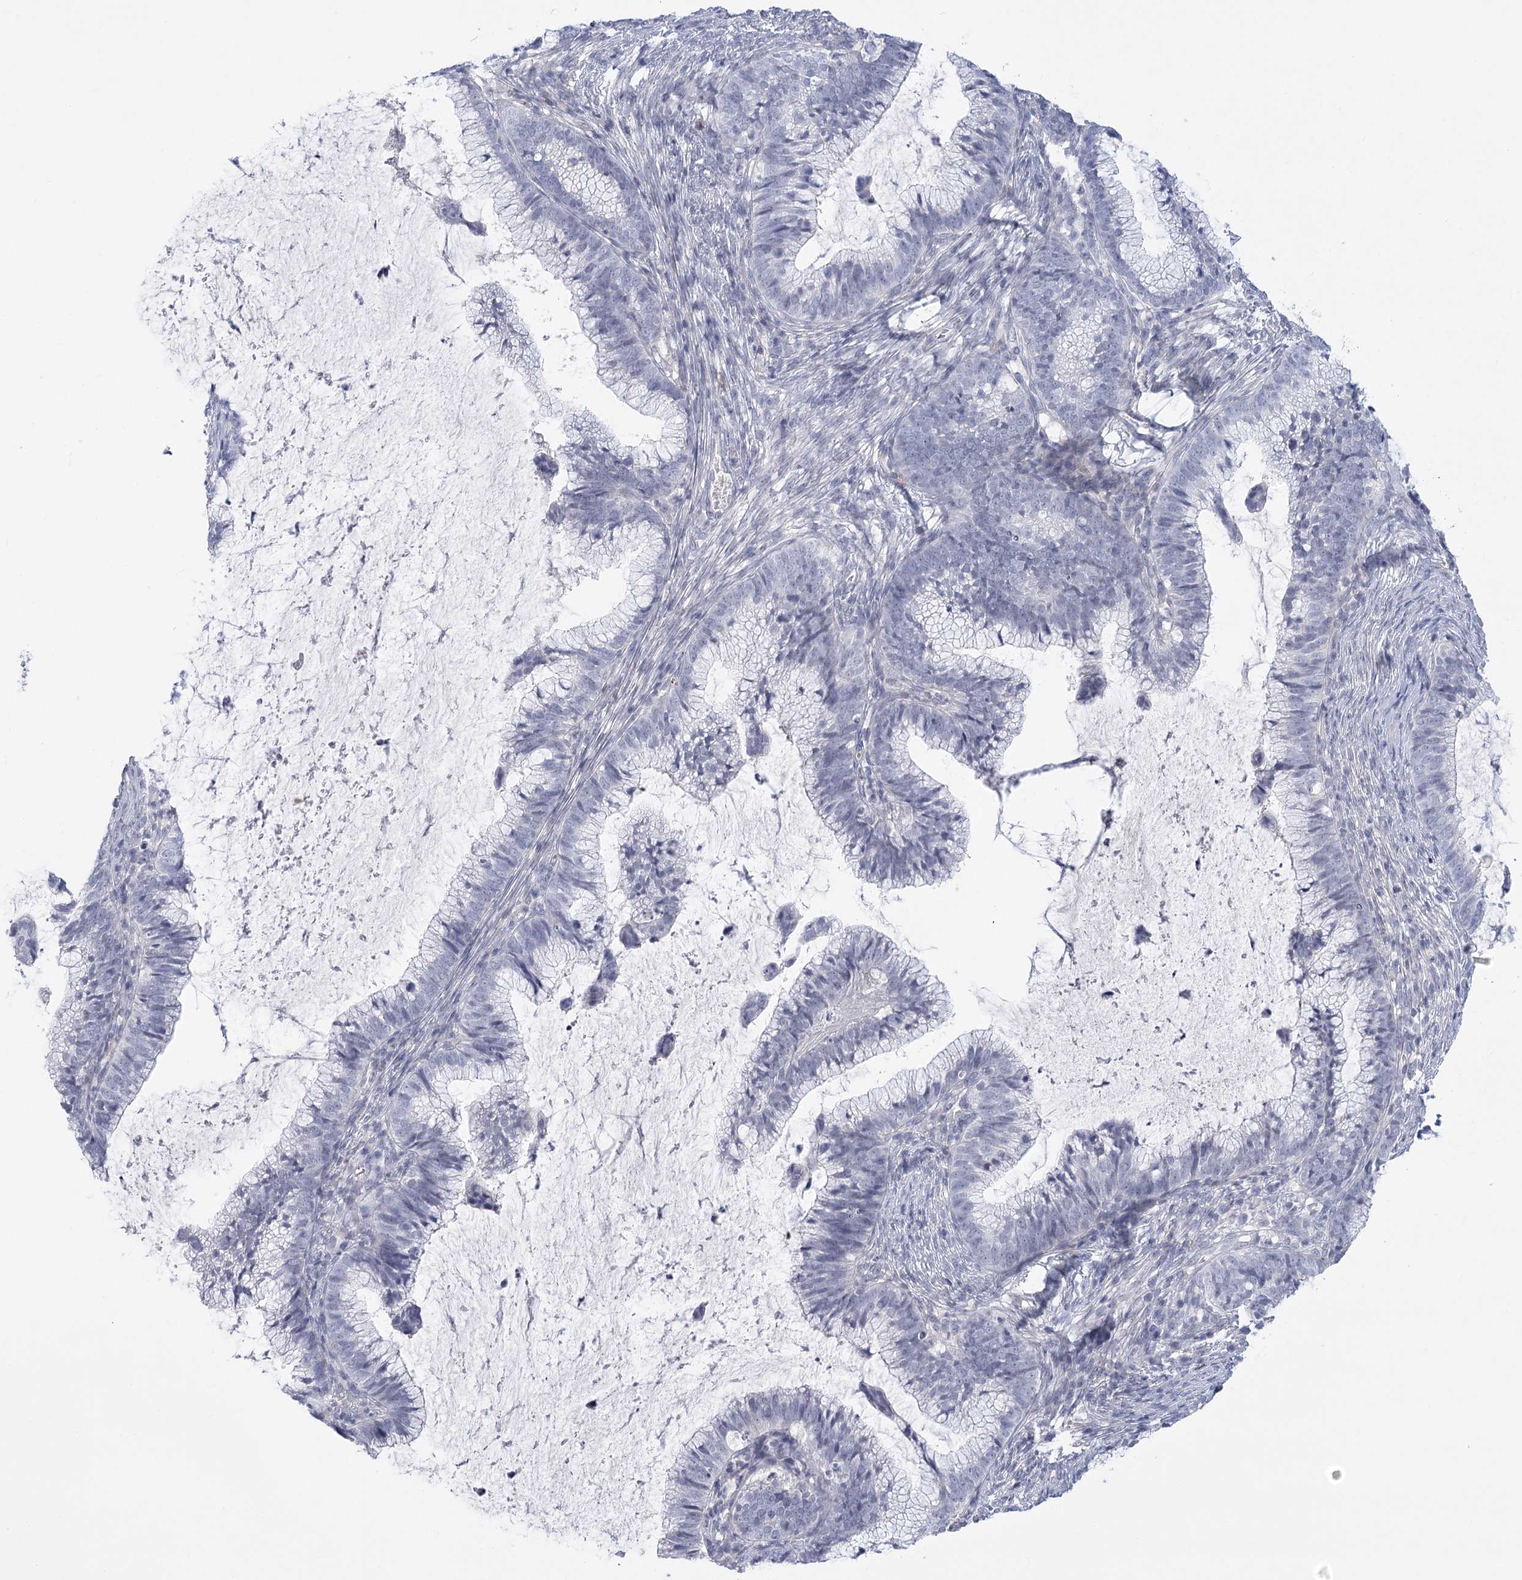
{"staining": {"intensity": "negative", "quantity": "none", "location": "none"}, "tissue": "cervical cancer", "cell_type": "Tumor cells", "image_type": "cancer", "snomed": [{"axis": "morphology", "description": "Adenocarcinoma, NOS"}, {"axis": "topography", "description": "Cervix"}], "caption": "IHC histopathology image of cervical cancer stained for a protein (brown), which demonstrates no expression in tumor cells. (DAB immunohistochemistry (IHC), high magnification).", "gene": "FAM76B", "patient": {"sex": "female", "age": 36}}